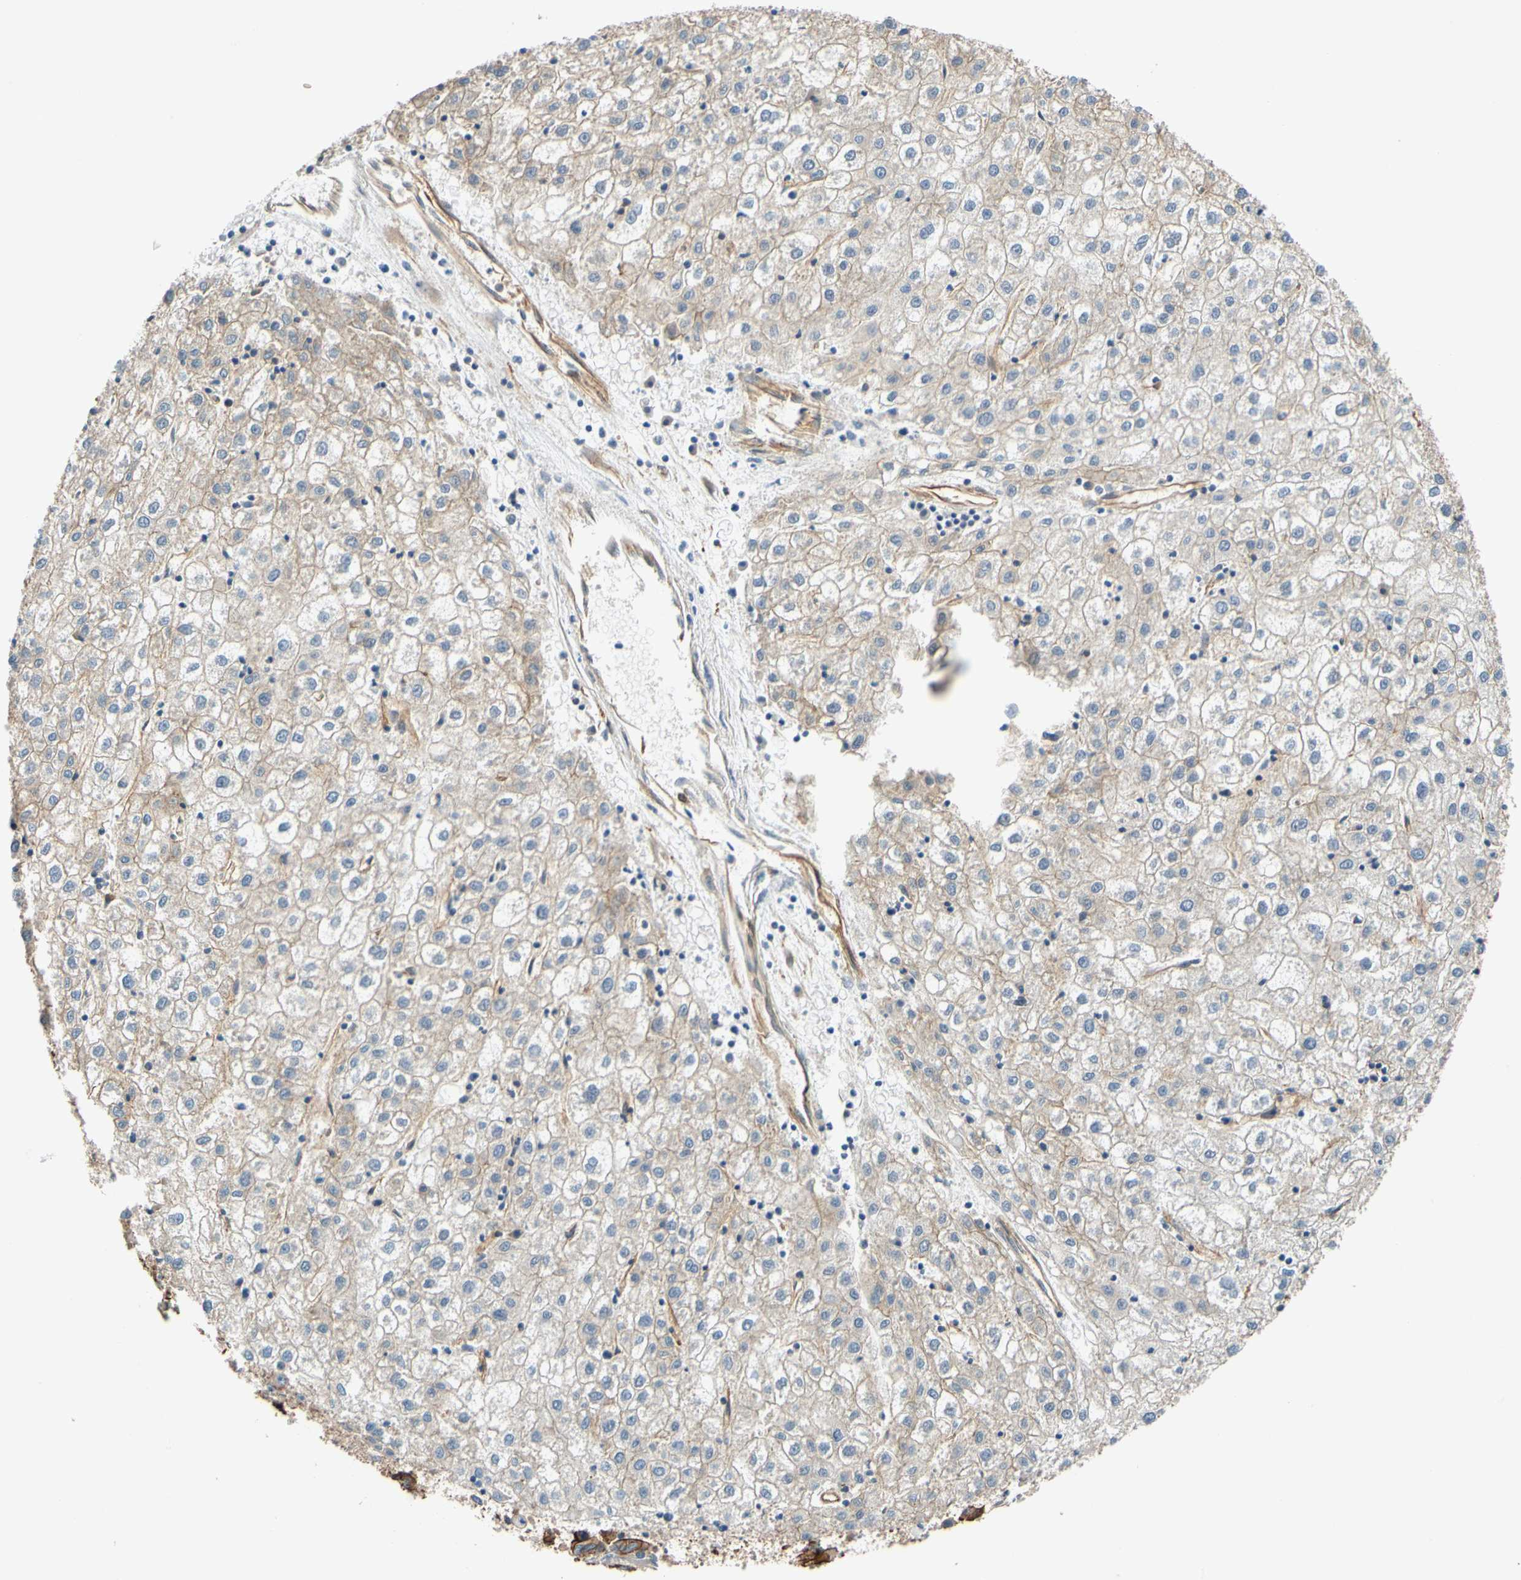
{"staining": {"intensity": "weak", "quantity": "25%-75%", "location": "cytoplasmic/membranous"}, "tissue": "liver cancer", "cell_type": "Tumor cells", "image_type": "cancer", "snomed": [{"axis": "morphology", "description": "Carcinoma, Hepatocellular, NOS"}, {"axis": "topography", "description": "Liver"}], "caption": "Hepatocellular carcinoma (liver) was stained to show a protein in brown. There is low levels of weak cytoplasmic/membranous positivity in about 25%-75% of tumor cells.", "gene": "SPTAN1", "patient": {"sex": "male", "age": 72}}